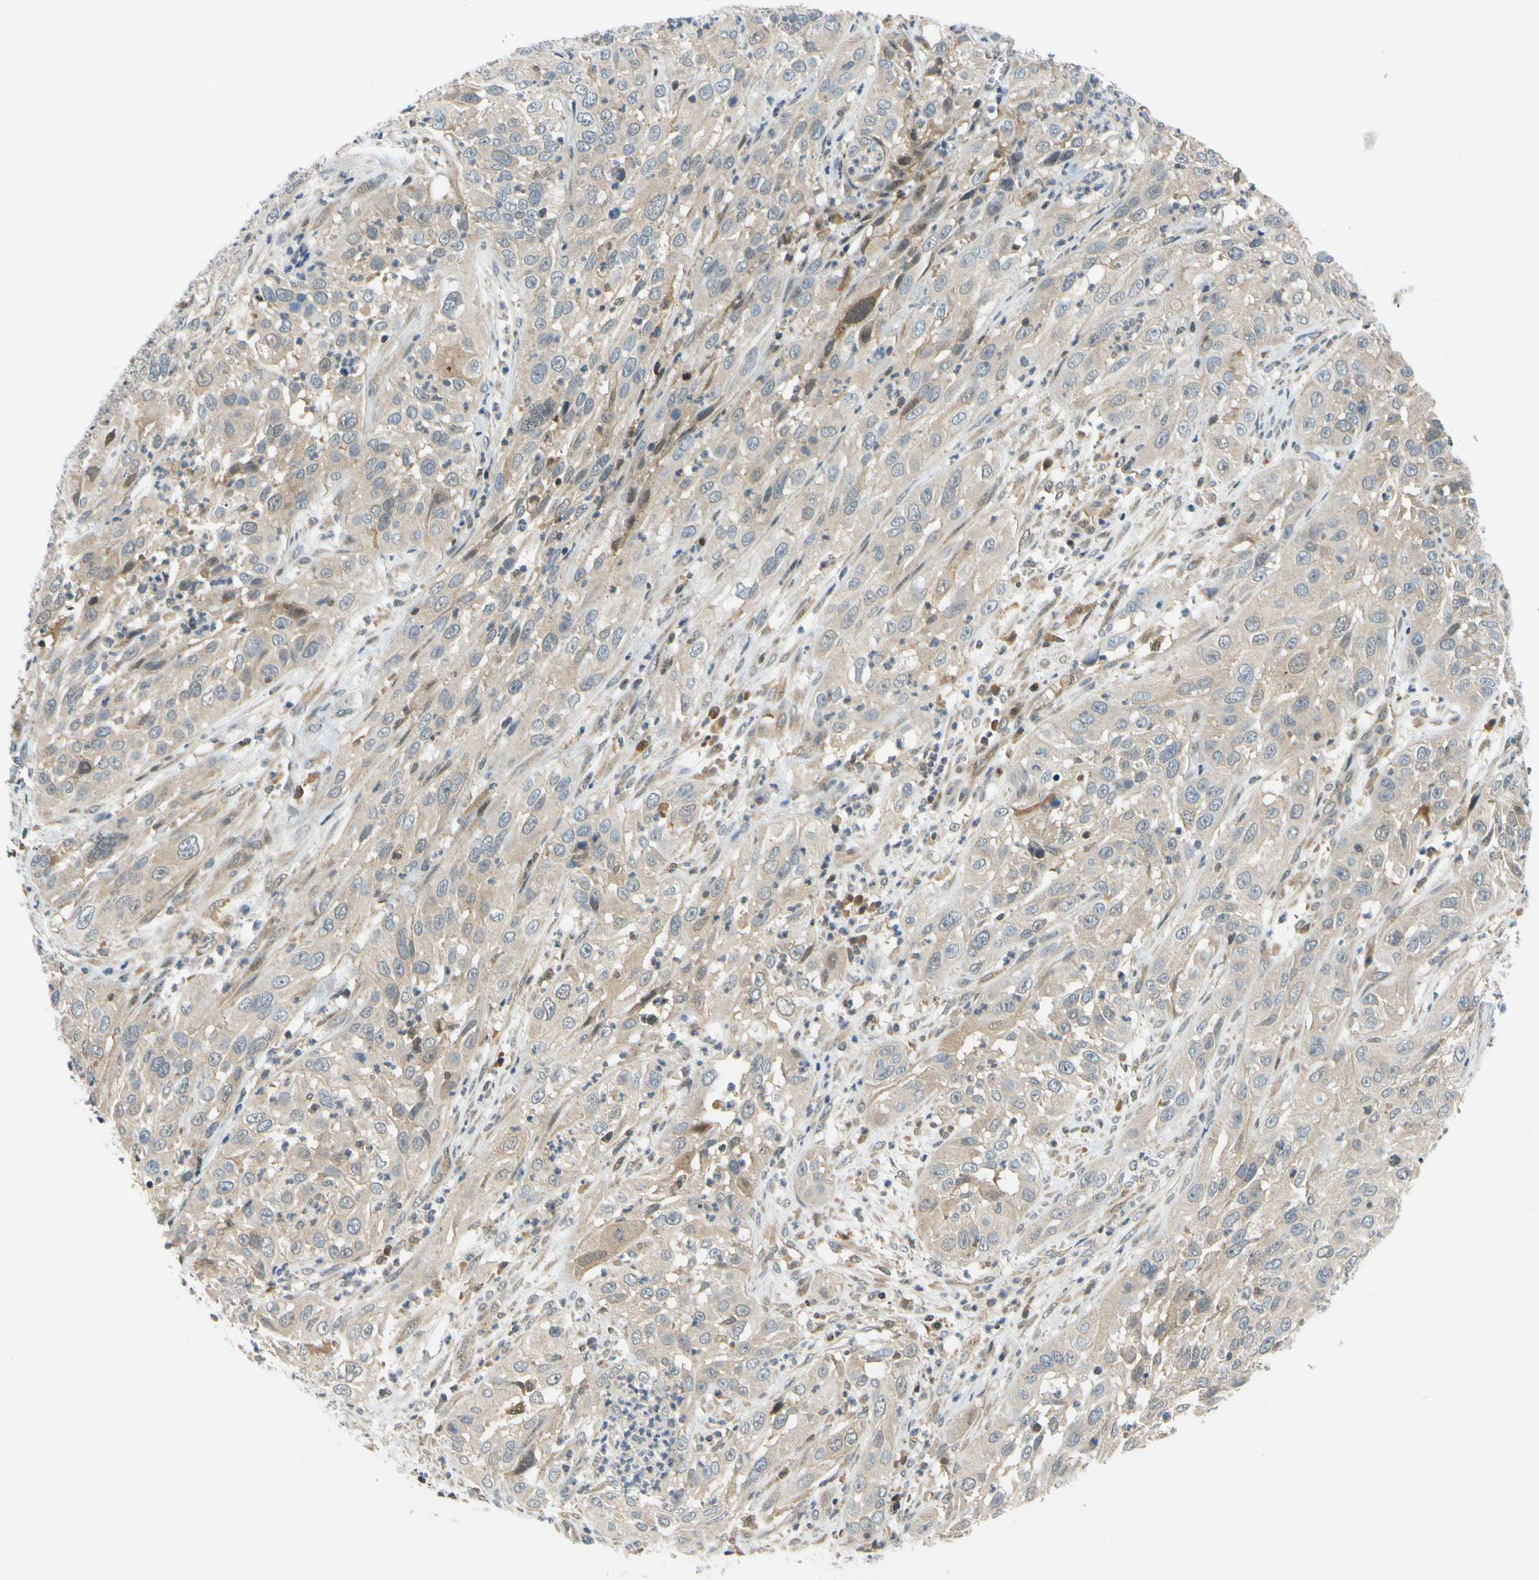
{"staining": {"intensity": "weak", "quantity": "<25%", "location": "cytoplasmic/membranous"}, "tissue": "cervical cancer", "cell_type": "Tumor cells", "image_type": "cancer", "snomed": [{"axis": "morphology", "description": "Squamous cell carcinoma, NOS"}, {"axis": "topography", "description": "Cervix"}], "caption": "Photomicrograph shows no protein expression in tumor cells of cervical squamous cell carcinoma tissue.", "gene": "MAPK9", "patient": {"sex": "female", "age": 32}}